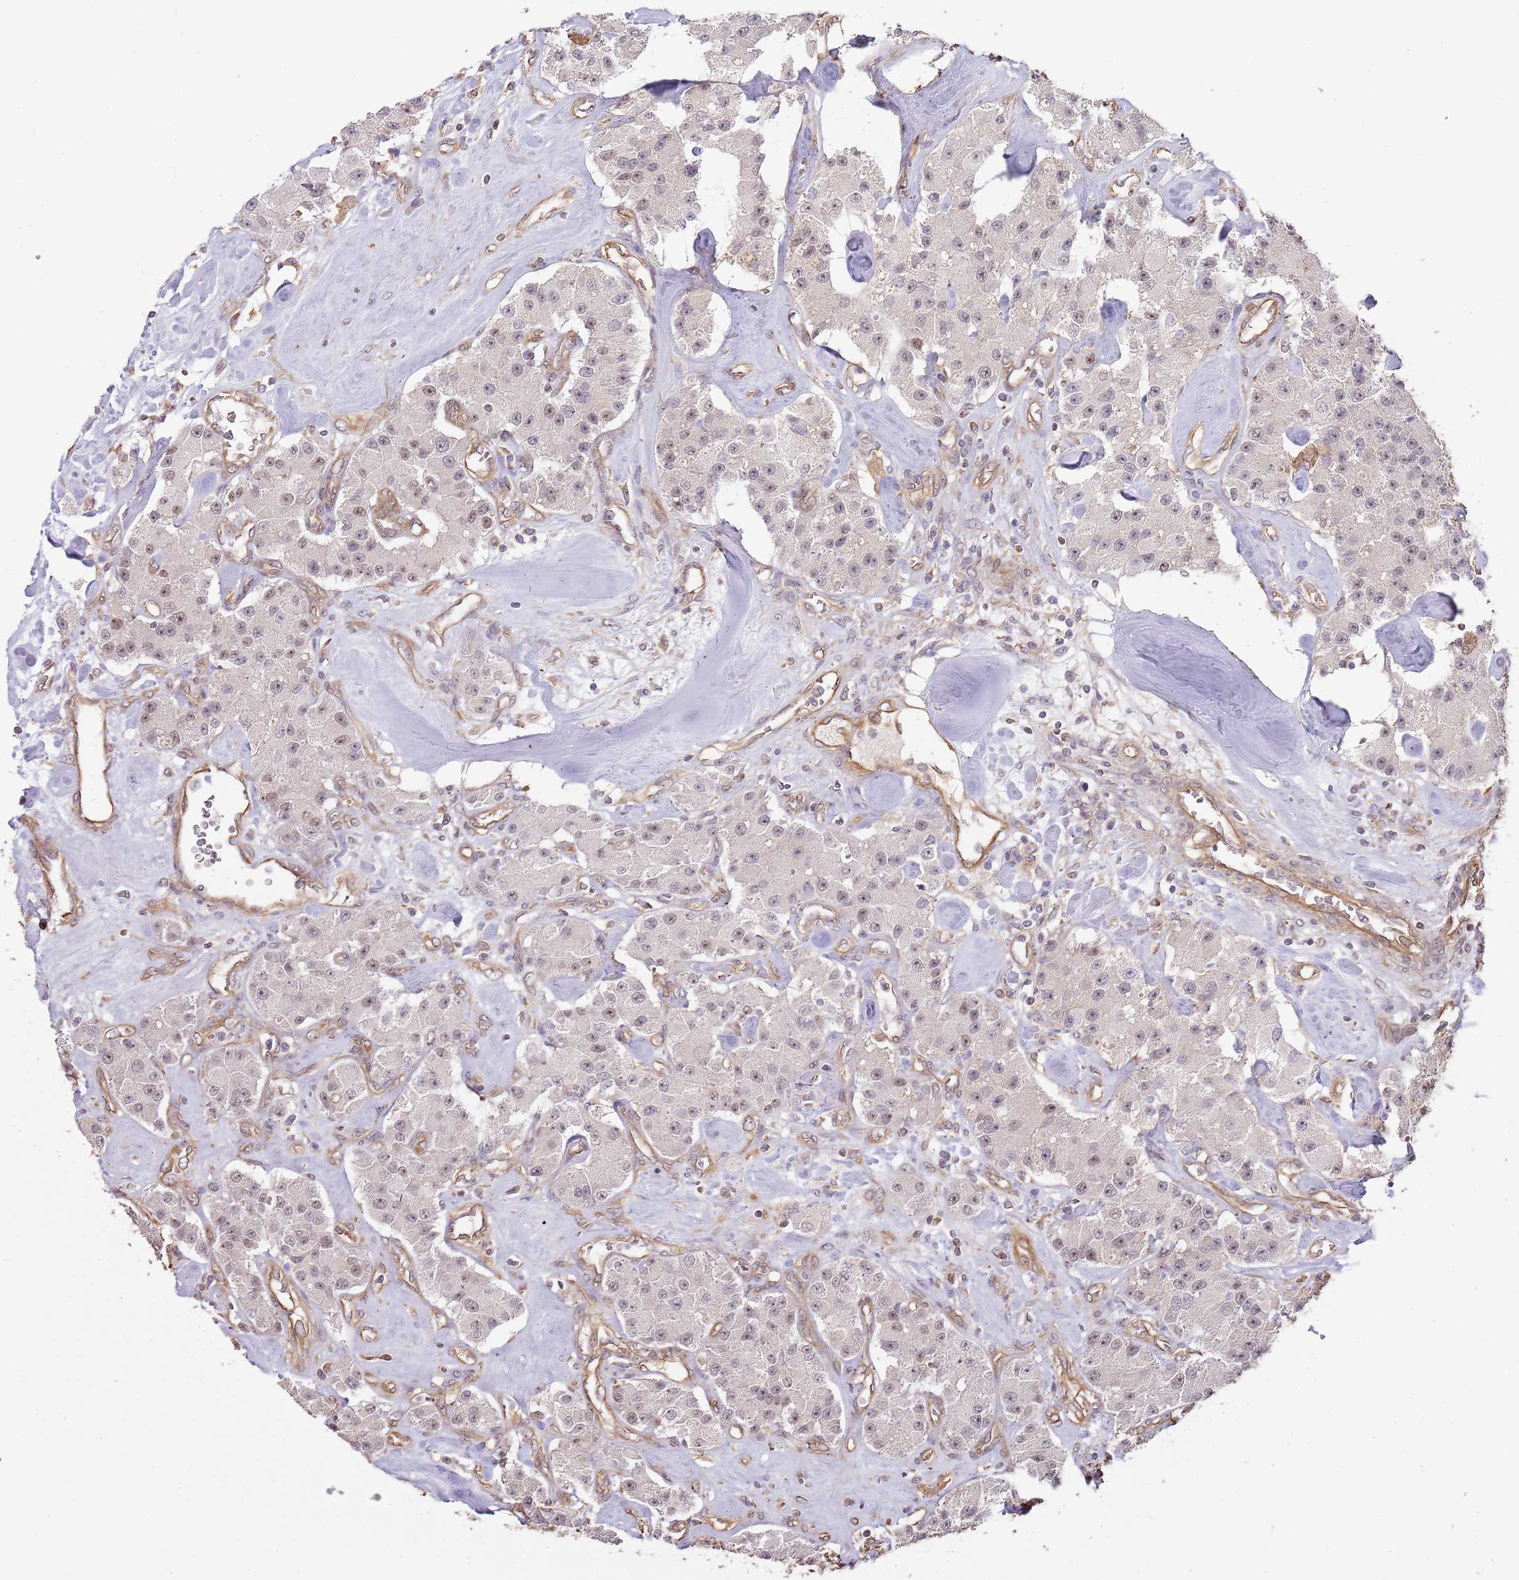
{"staining": {"intensity": "weak", "quantity": "<25%", "location": "nuclear"}, "tissue": "carcinoid", "cell_type": "Tumor cells", "image_type": "cancer", "snomed": [{"axis": "morphology", "description": "Carcinoid, malignant, NOS"}, {"axis": "topography", "description": "Pancreas"}], "caption": "This is an immunohistochemistry (IHC) photomicrograph of human carcinoid. There is no staining in tumor cells.", "gene": "SURF2", "patient": {"sex": "male", "age": 41}}